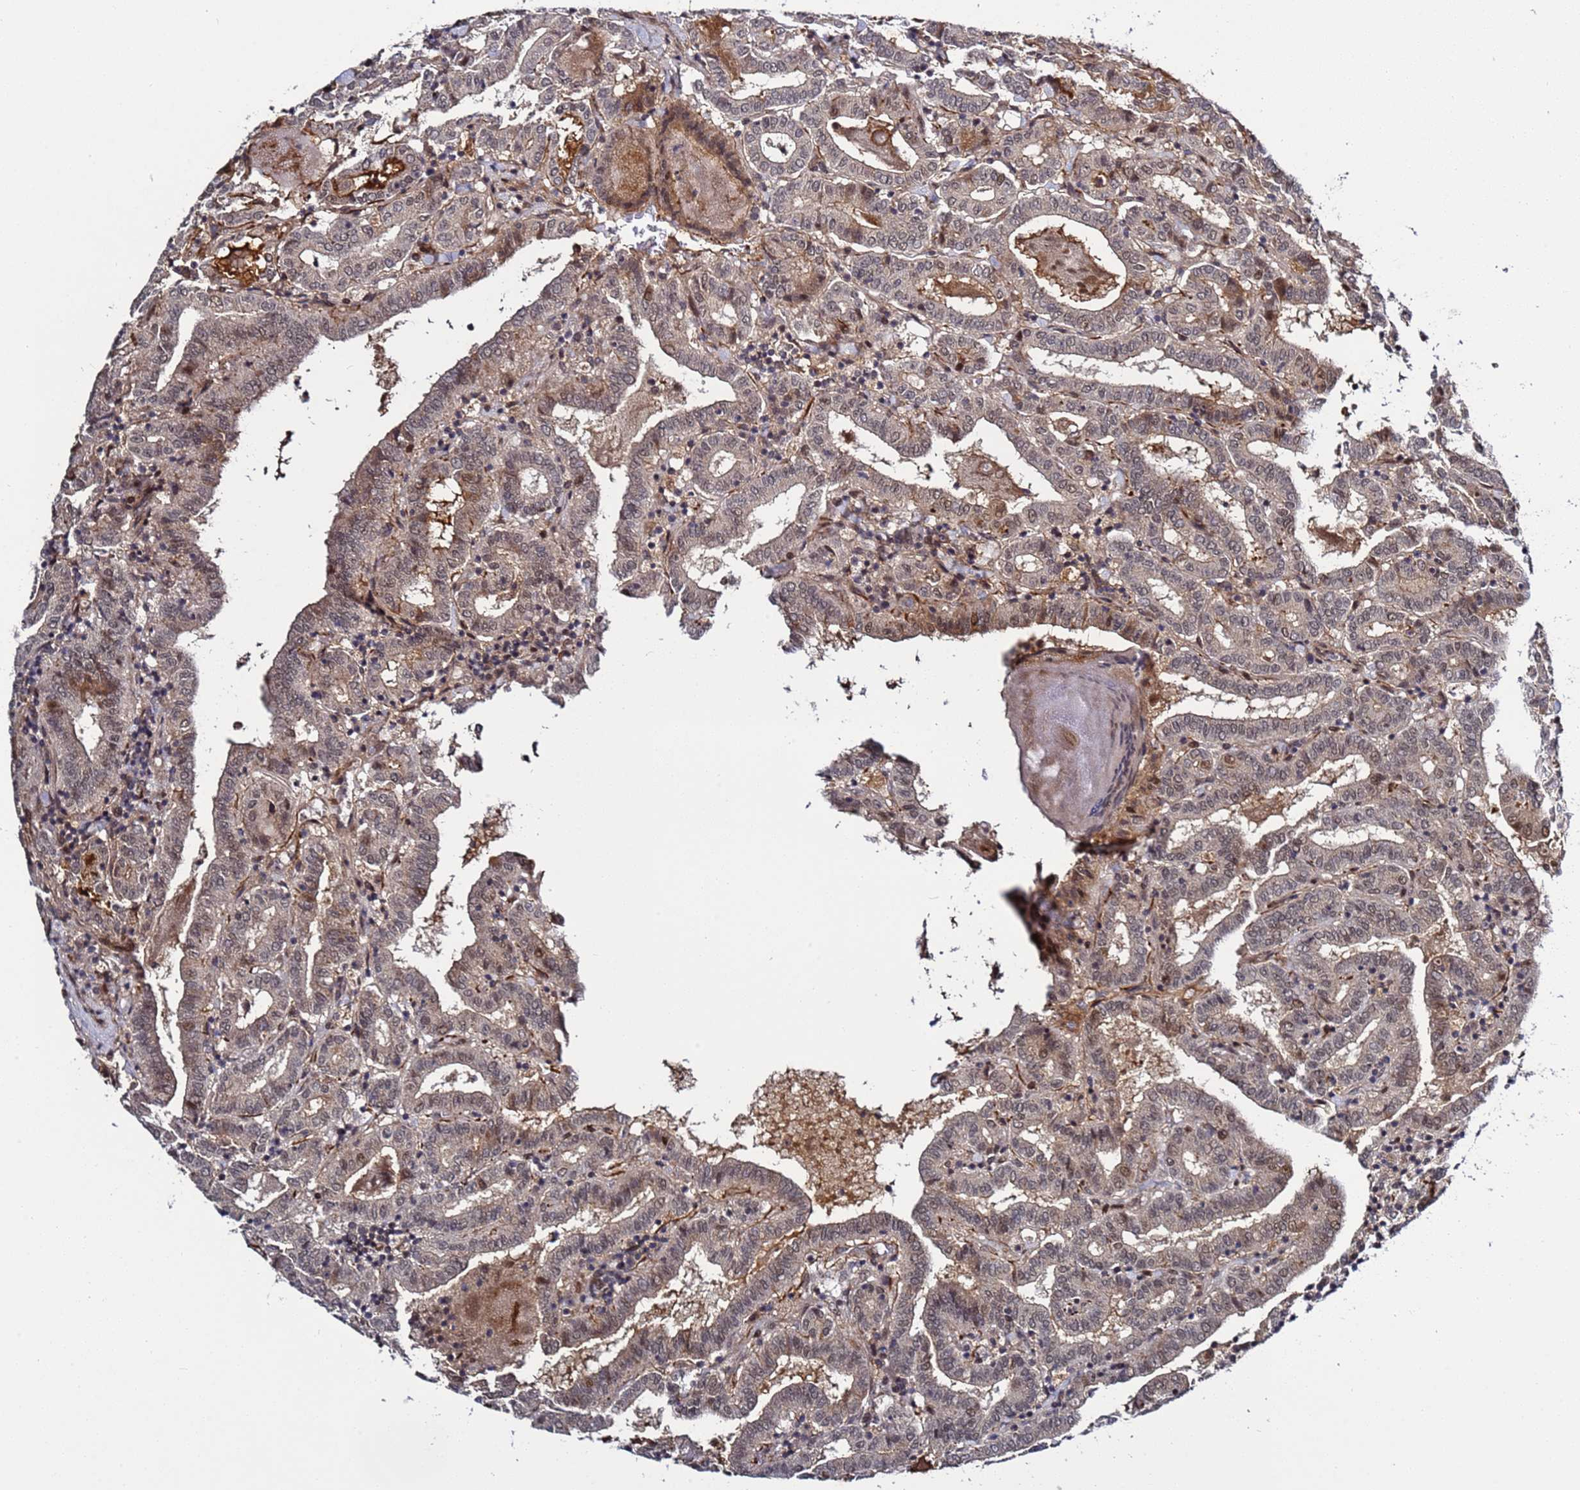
{"staining": {"intensity": "weak", "quantity": "25%-75%", "location": "cytoplasmic/membranous"}, "tissue": "thyroid cancer", "cell_type": "Tumor cells", "image_type": "cancer", "snomed": [{"axis": "morphology", "description": "Papillary adenocarcinoma, NOS"}, {"axis": "topography", "description": "Thyroid gland"}], "caption": "Immunohistochemical staining of thyroid papillary adenocarcinoma exhibits low levels of weak cytoplasmic/membranous protein positivity in approximately 25%-75% of tumor cells.", "gene": "POLR2D", "patient": {"sex": "female", "age": 72}}